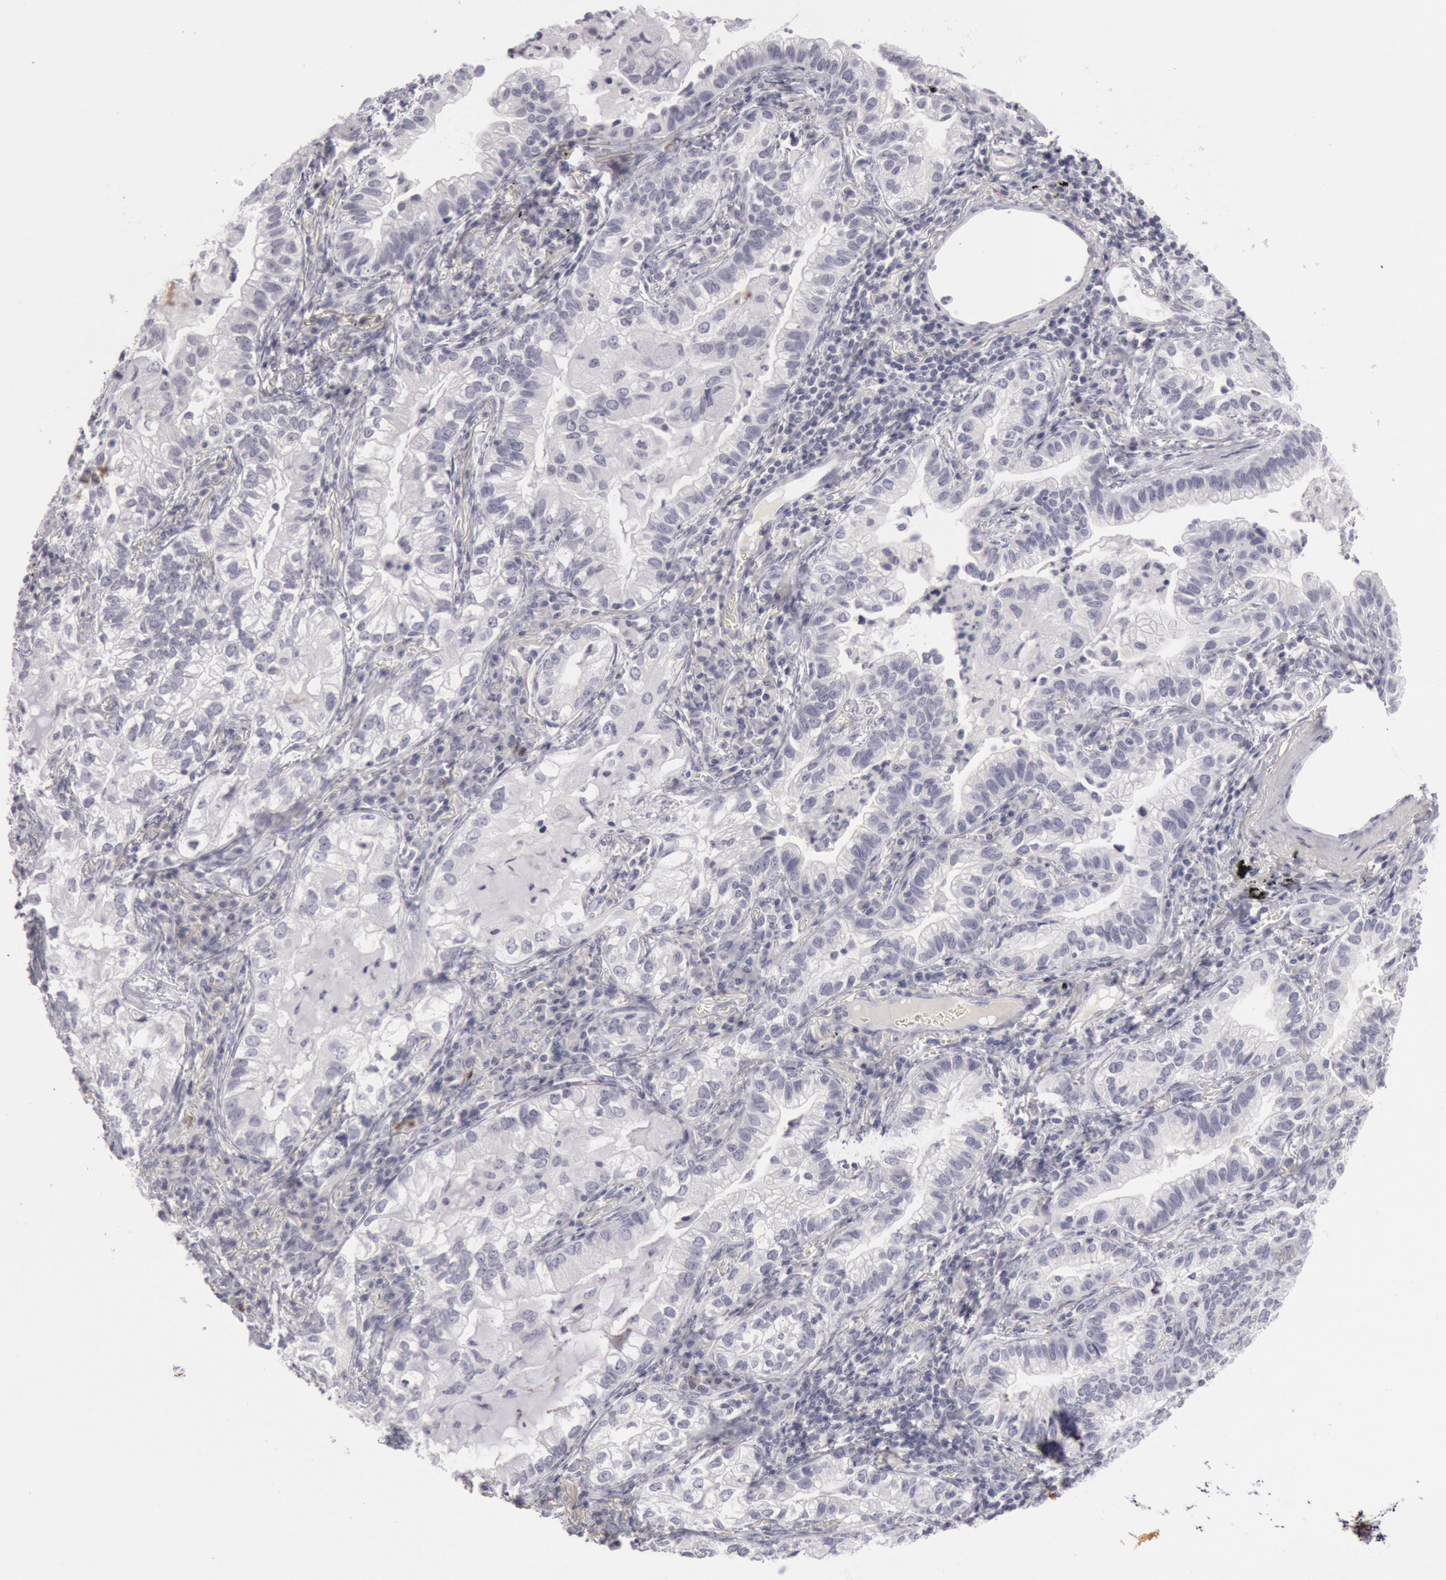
{"staining": {"intensity": "negative", "quantity": "none", "location": "none"}, "tissue": "lung cancer", "cell_type": "Tumor cells", "image_type": "cancer", "snomed": [{"axis": "morphology", "description": "Adenocarcinoma, NOS"}, {"axis": "topography", "description": "Lung"}], "caption": "The immunohistochemistry (IHC) photomicrograph has no significant staining in tumor cells of adenocarcinoma (lung) tissue. (DAB (3,3'-diaminobenzidine) immunohistochemistry with hematoxylin counter stain).", "gene": "KRT16", "patient": {"sex": "female", "age": 50}}